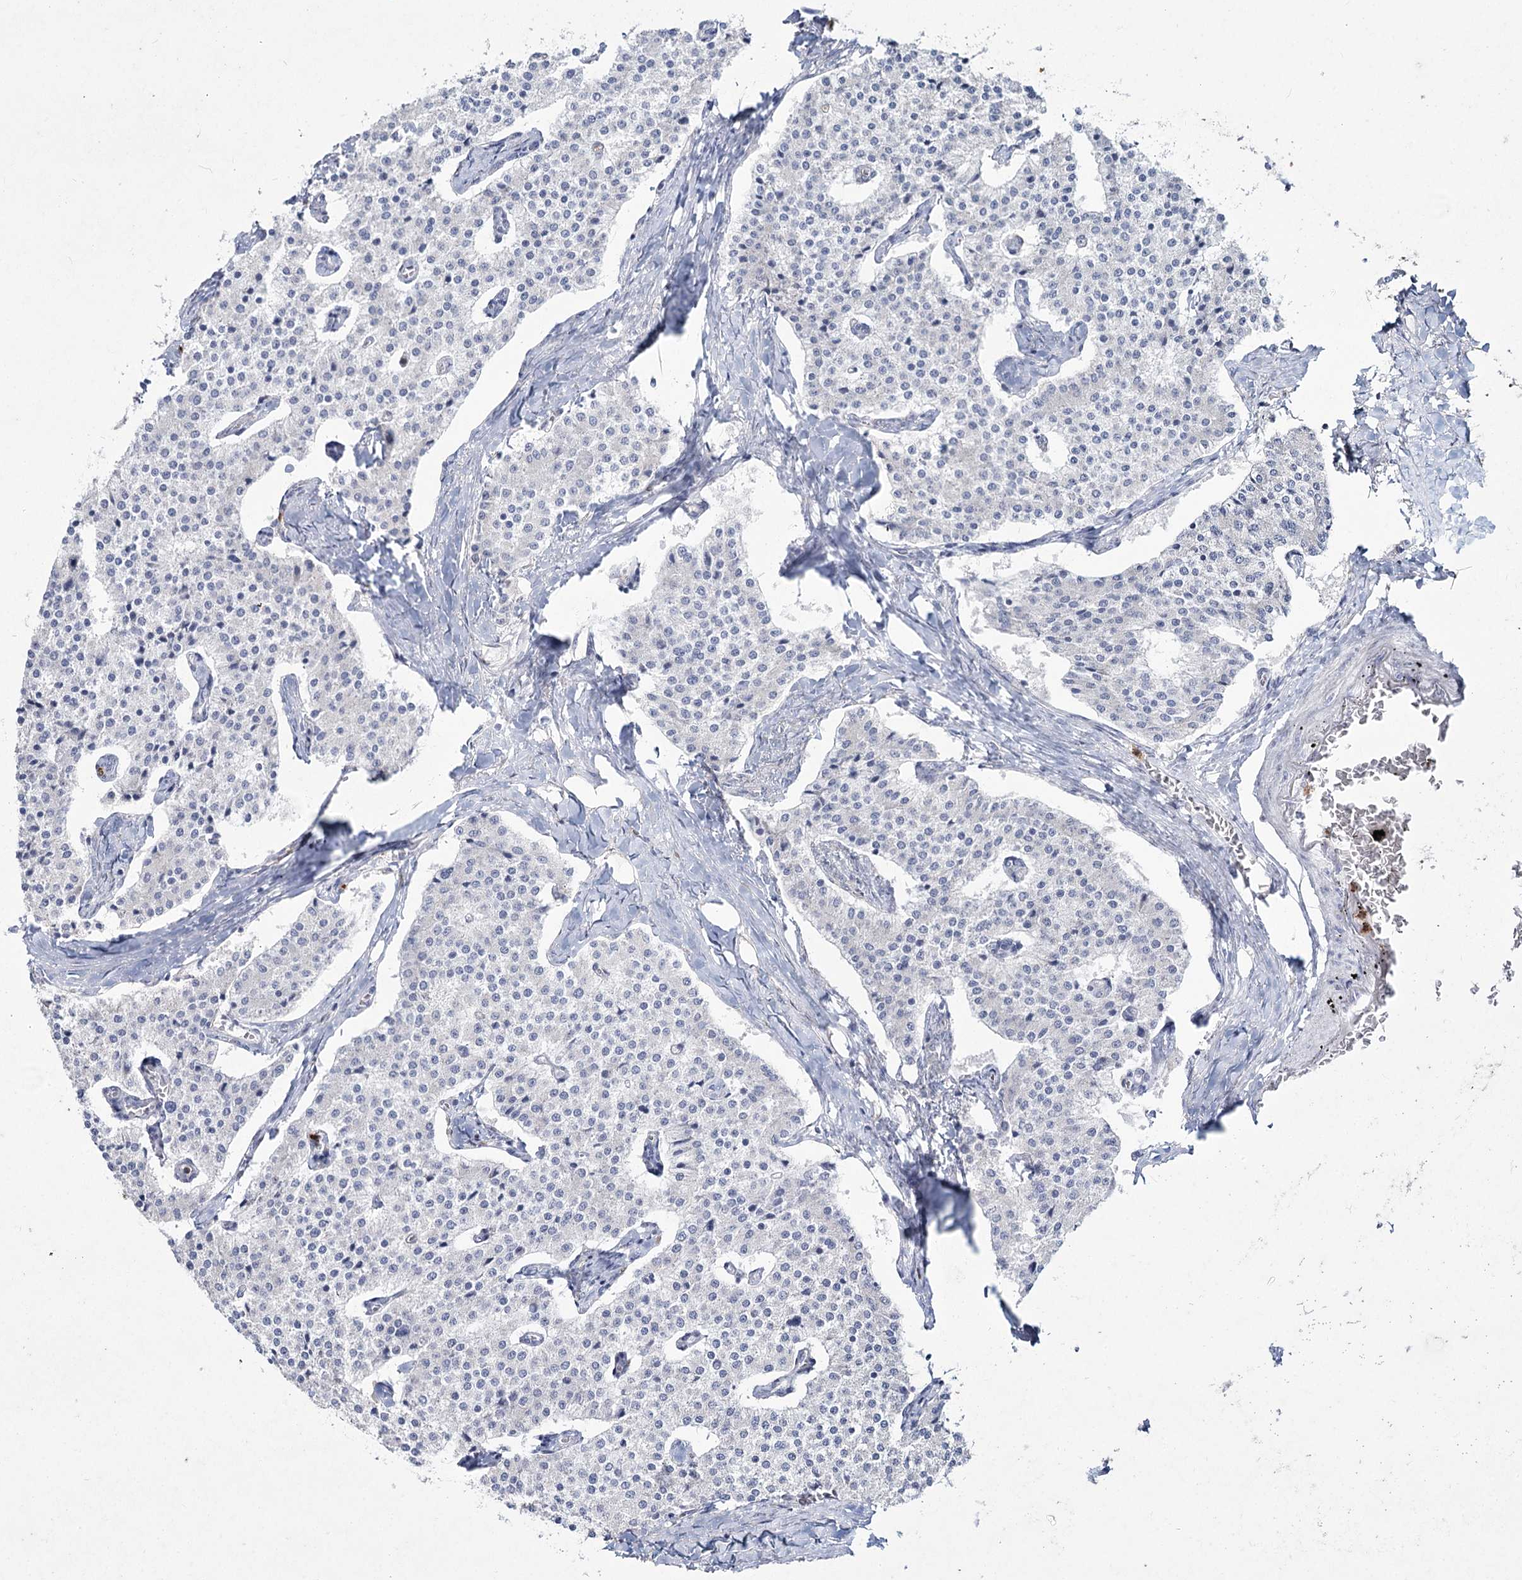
{"staining": {"intensity": "negative", "quantity": "none", "location": "none"}, "tissue": "carcinoid", "cell_type": "Tumor cells", "image_type": "cancer", "snomed": [{"axis": "morphology", "description": "Carcinoid, malignant, NOS"}, {"axis": "topography", "description": "Colon"}], "caption": "Immunohistochemical staining of human carcinoid demonstrates no significant positivity in tumor cells.", "gene": "NIPAL4", "patient": {"sex": "female", "age": 52}}